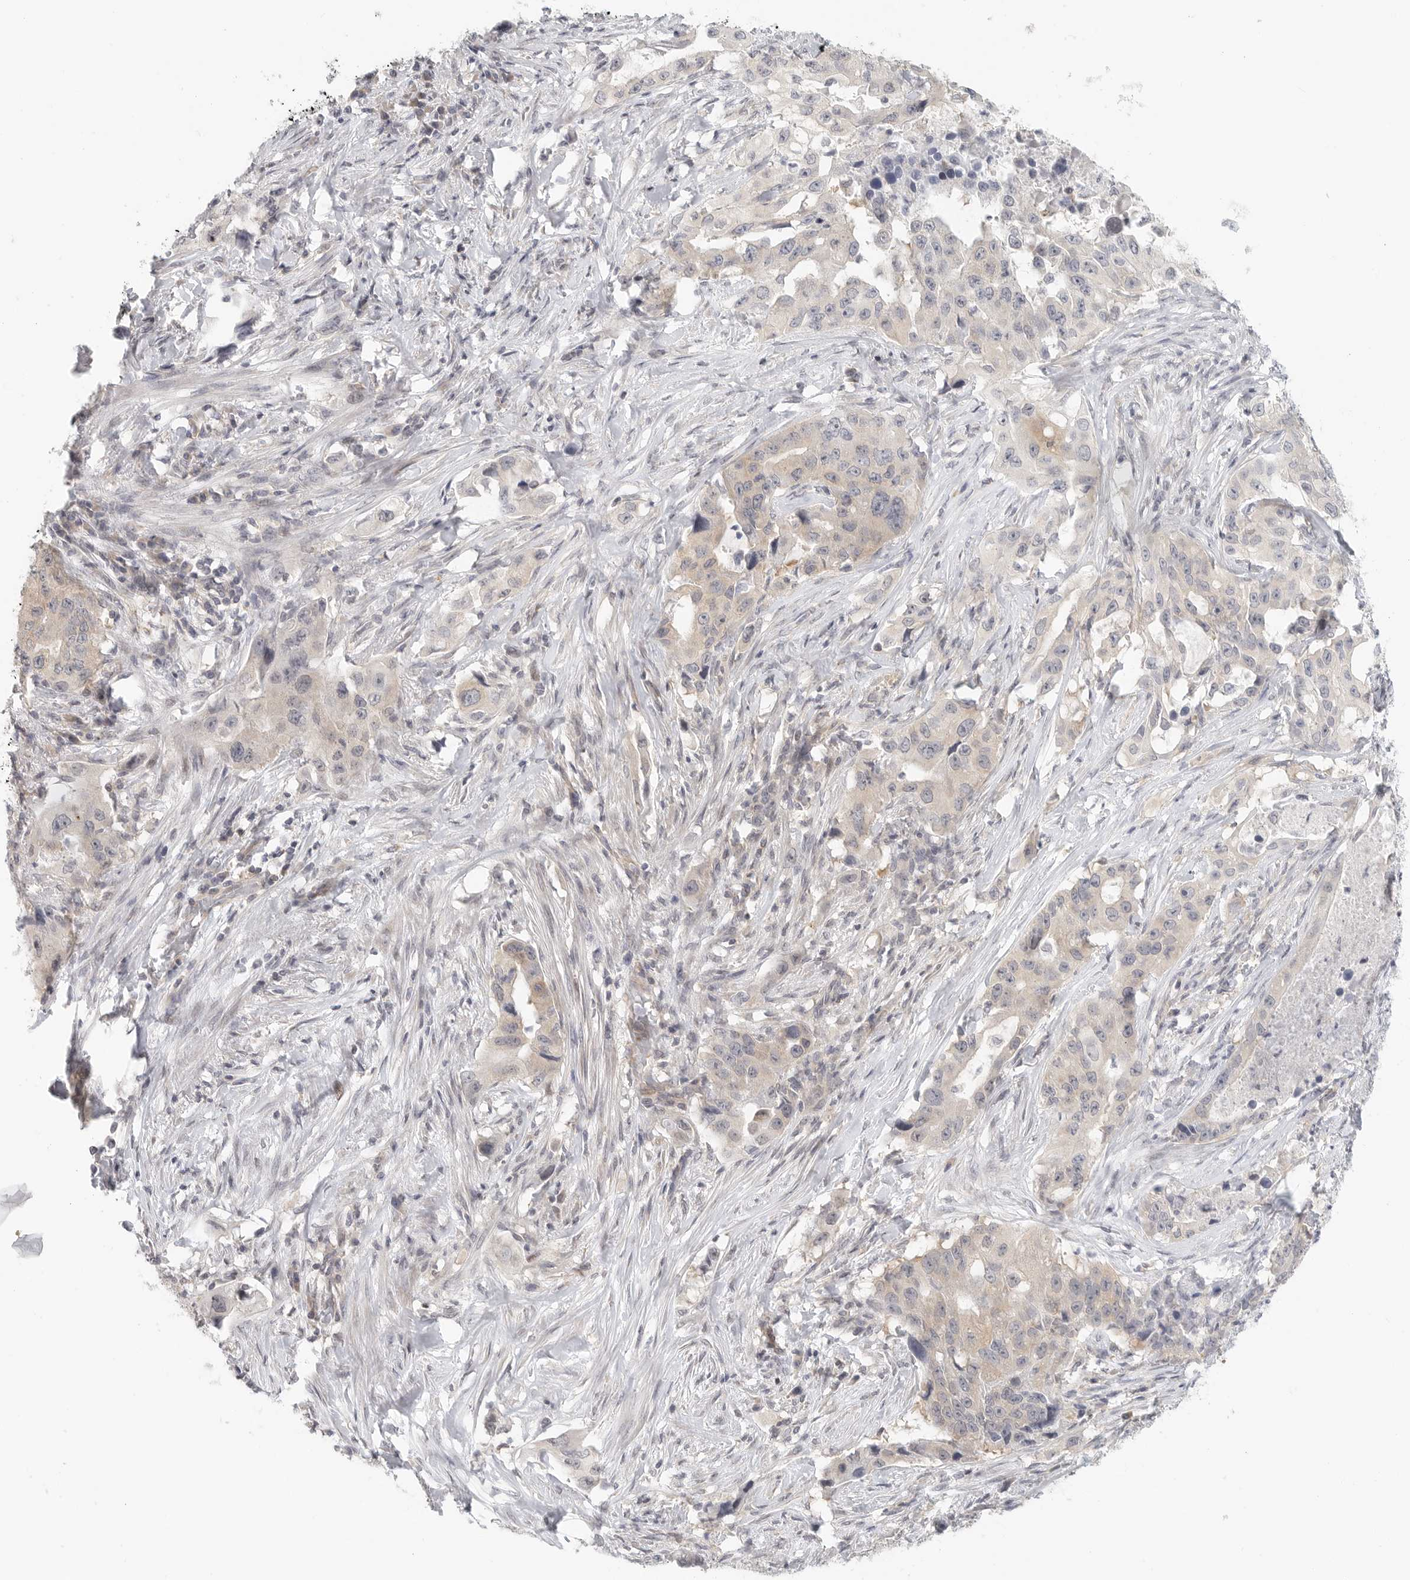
{"staining": {"intensity": "negative", "quantity": "none", "location": "none"}, "tissue": "lung cancer", "cell_type": "Tumor cells", "image_type": "cancer", "snomed": [{"axis": "morphology", "description": "Adenocarcinoma, NOS"}, {"axis": "topography", "description": "Lung"}], "caption": "This is a micrograph of immunohistochemistry staining of lung cancer, which shows no positivity in tumor cells.", "gene": "HDAC6", "patient": {"sex": "female", "age": 51}}